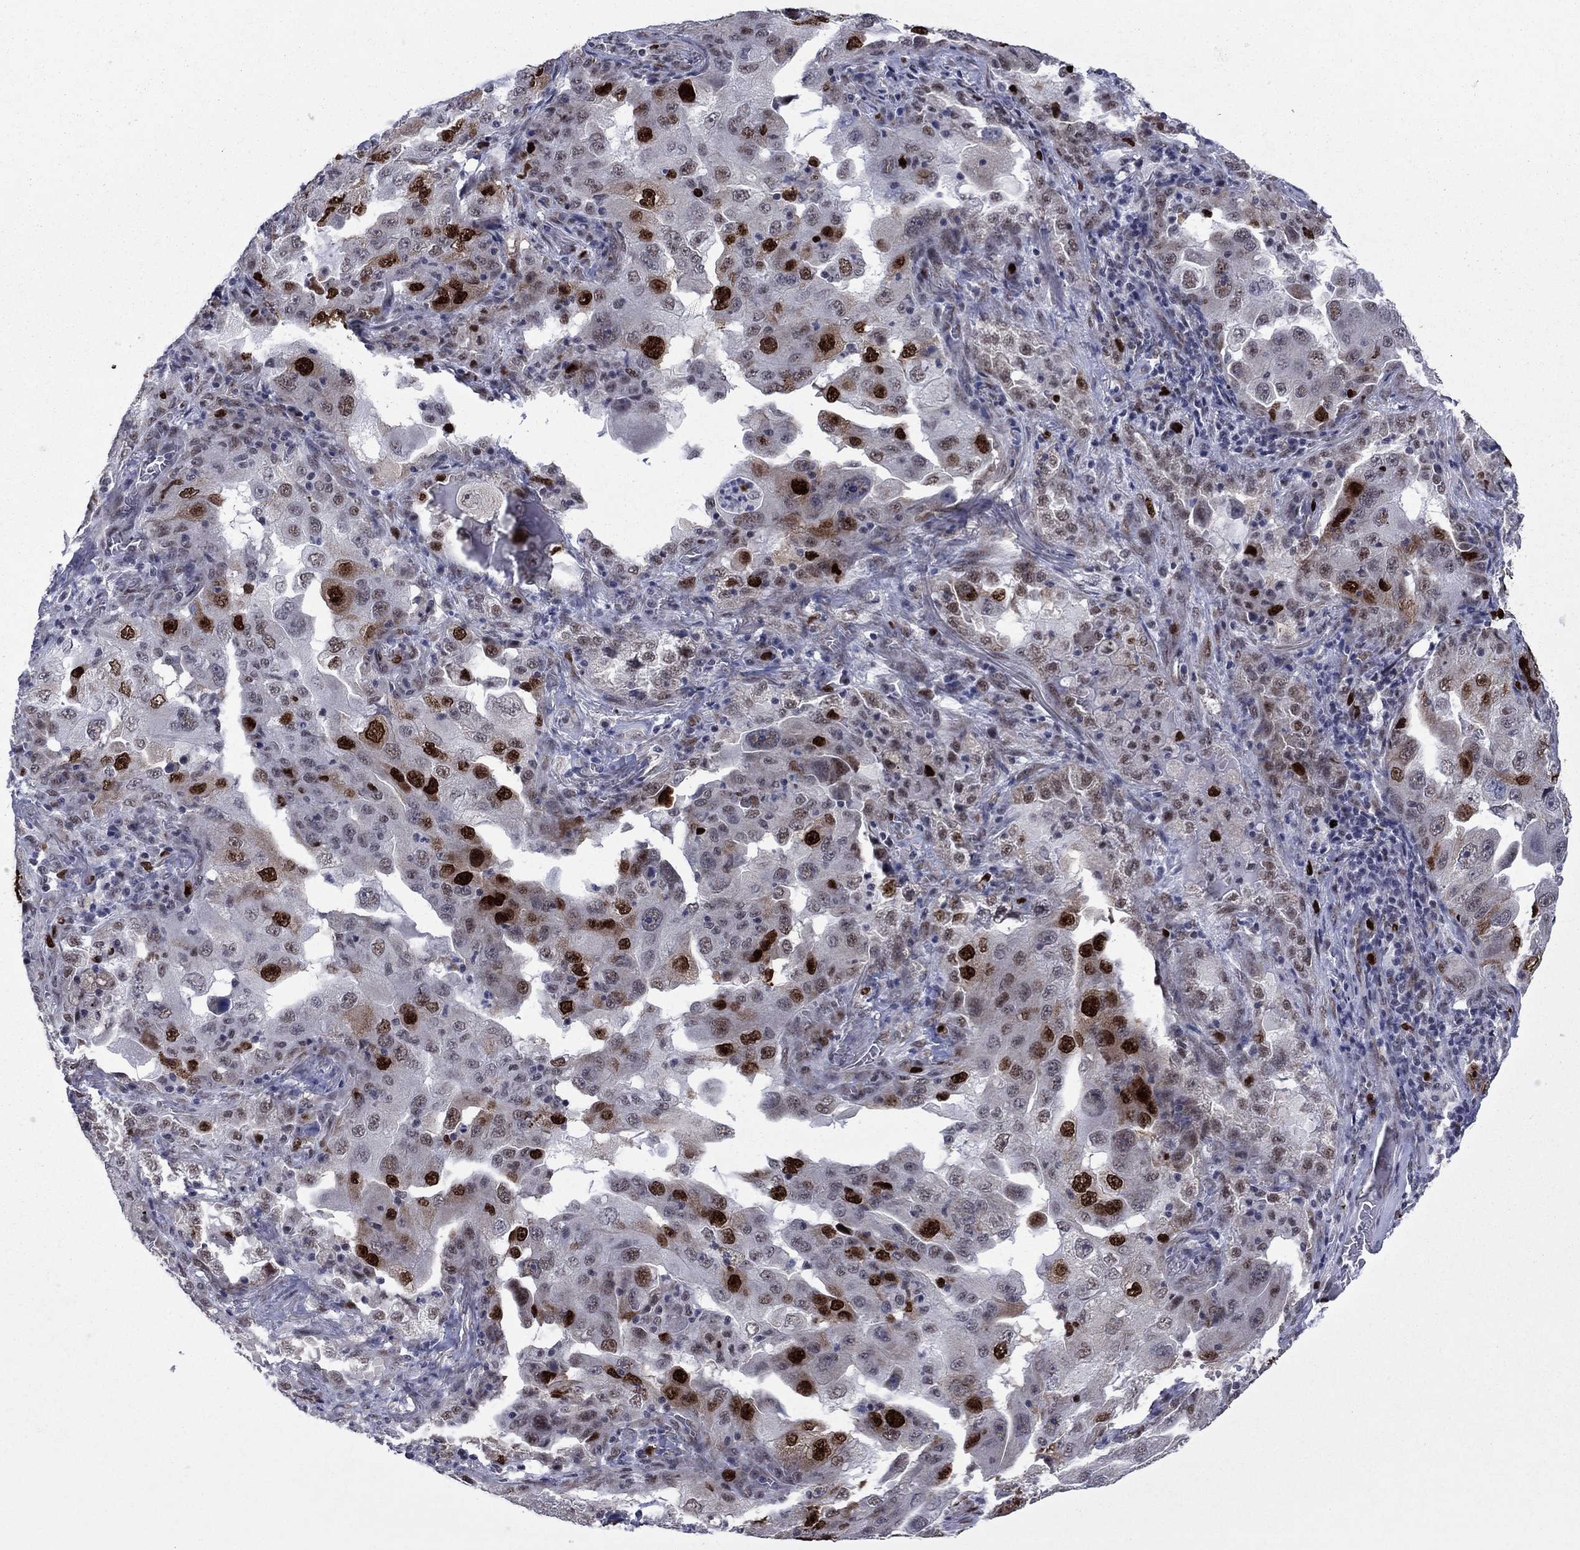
{"staining": {"intensity": "strong", "quantity": "25%-75%", "location": "nuclear"}, "tissue": "lung cancer", "cell_type": "Tumor cells", "image_type": "cancer", "snomed": [{"axis": "morphology", "description": "Adenocarcinoma, NOS"}, {"axis": "topography", "description": "Lung"}], "caption": "The immunohistochemical stain highlights strong nuclear staining in tumor cells of lung cancer tissue.", "gene": "CDCA5", "patient": {"sex": "female", "age": 61}}